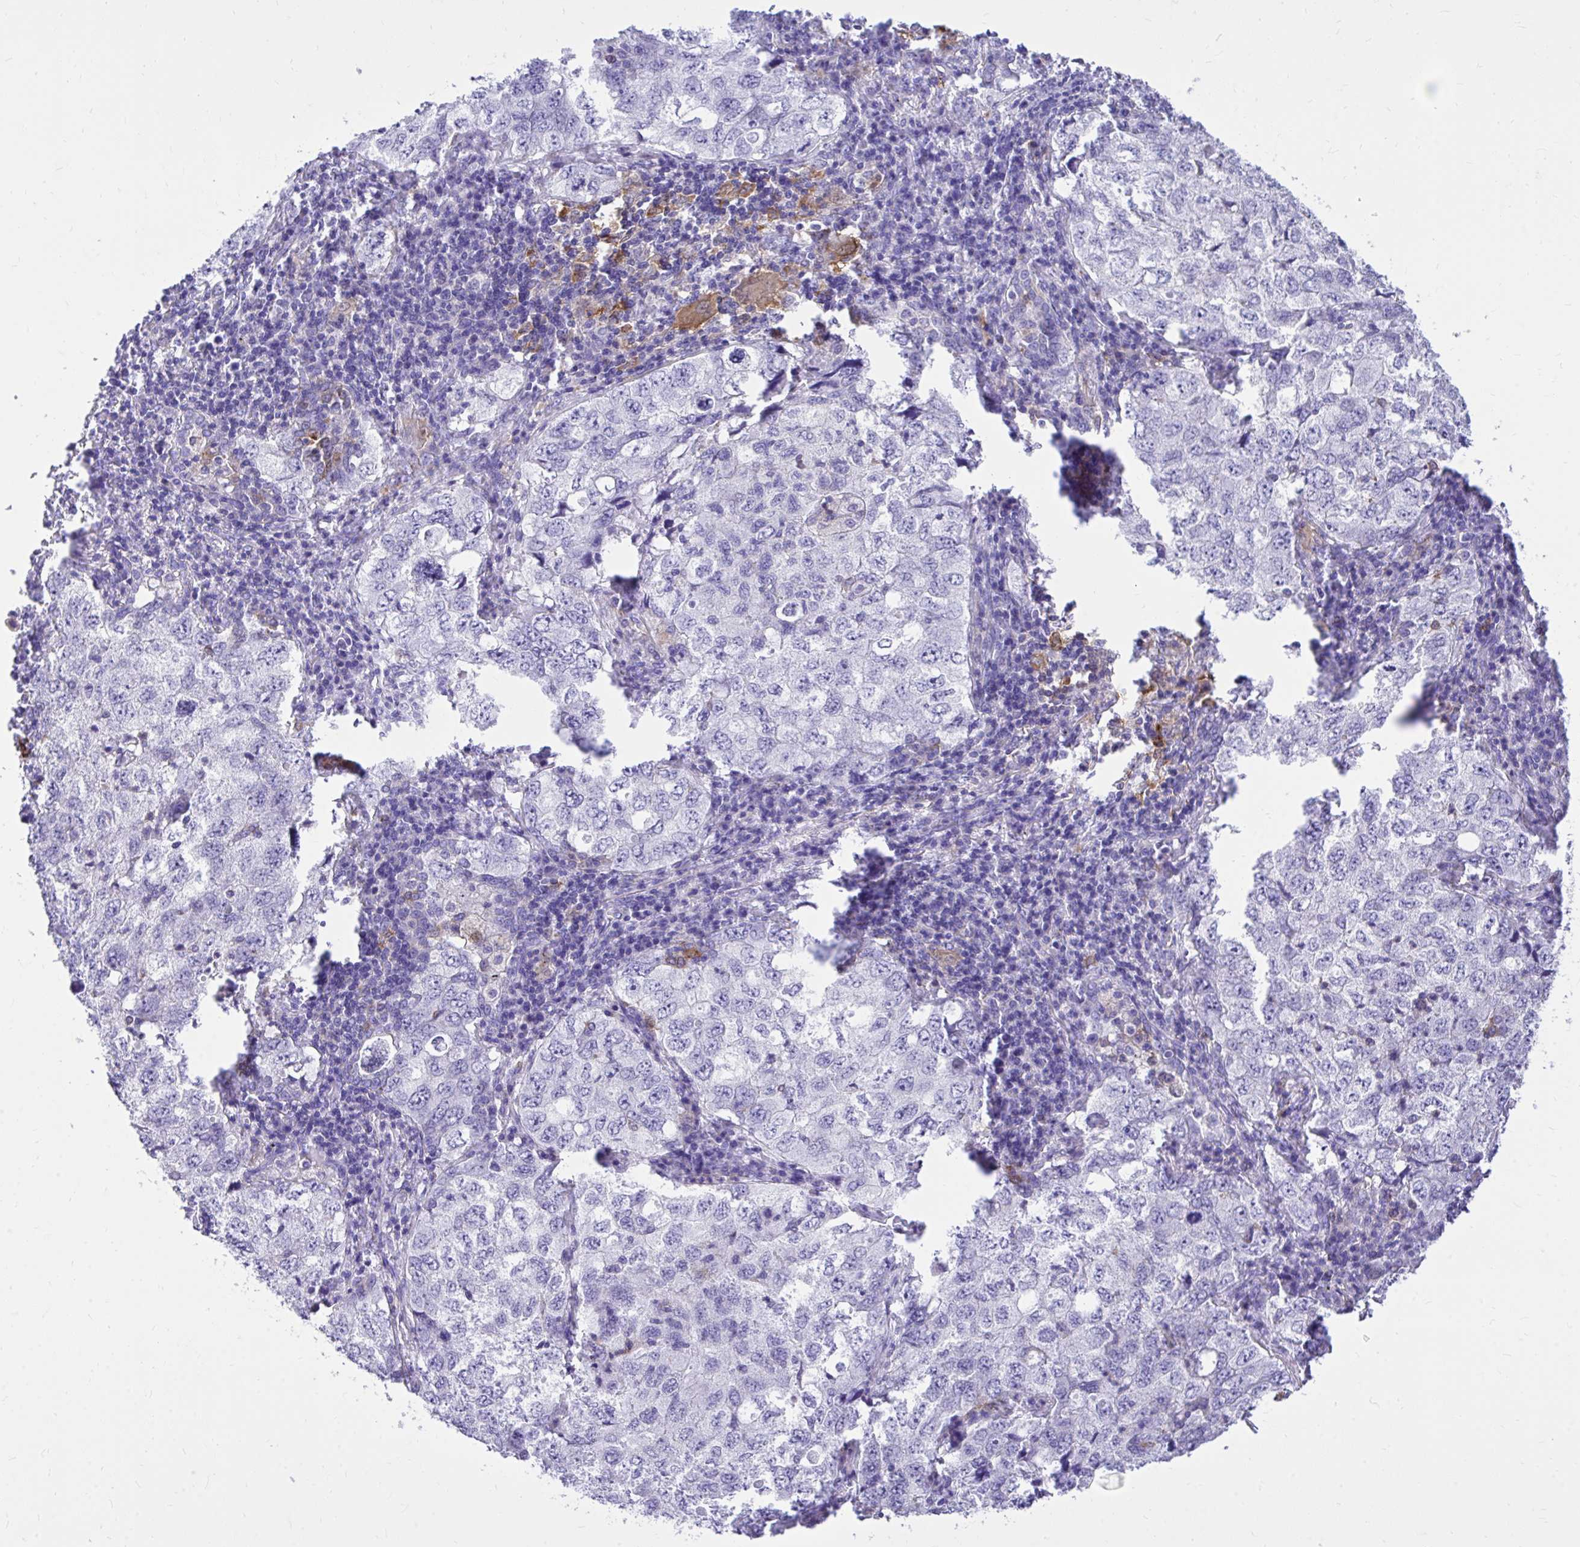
{"staining": {"intensity": "negative", "quantity": "none", "location": "none"}, "tissue": "lung cancer", "cell_type": "Tumor cells", "image_type": "cancer", "snomed": [{"axis": "morphology", "description": "Adenocarcinoma, NOS"}, {"axis": "topography", "description": "Lung"}], "caption": "Immunohistochemical staining of lung cancer (adenocarcinoma) reveals no significant positivity in tumor cells.", "gene": "TLR7", "patient": {"sex": "female", "age": 57}}